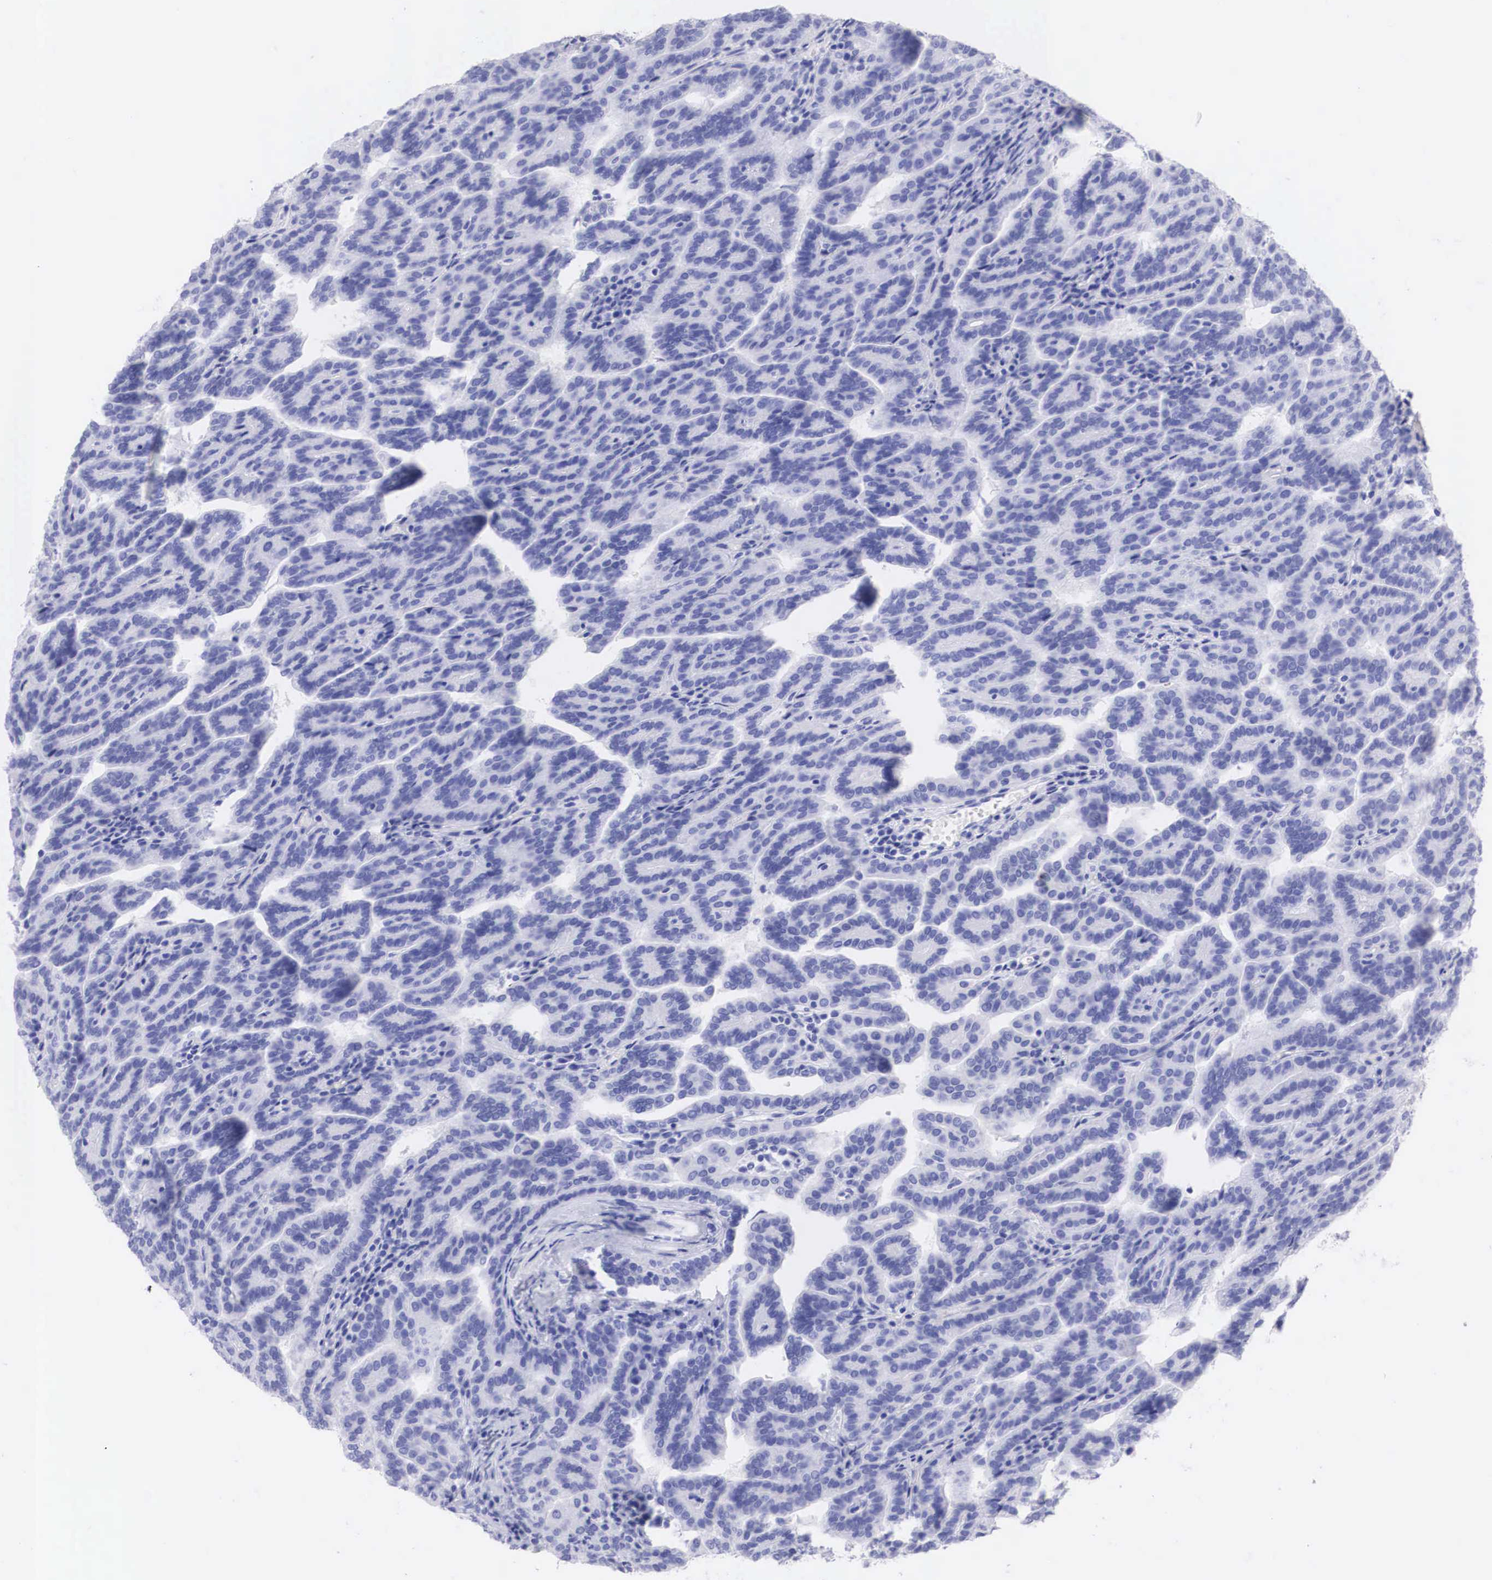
{"staining": {"intensity": "negative", "quantity": "none", "location": "none"}, "tissue": "renal cancer", "cell_type": "Tumor cells", "image_type": "cancer", "snomed": [{"axis": "morphology", "description": "Adenocarcinoma, NOS"}, {"axis": "topography", "description": "Kidney"}], "caption": "Tumor cells are negative for brown protein staining in renal adenocarcinoma. Brightfield microscopy of immunohistochemistry stained with DAB (3,3'-diaminobenzidine) (brown) and hematoxylin (blue), captured at high magnification.", "gene": "TYR", "patient": {"sex": "male", "age": 61}}